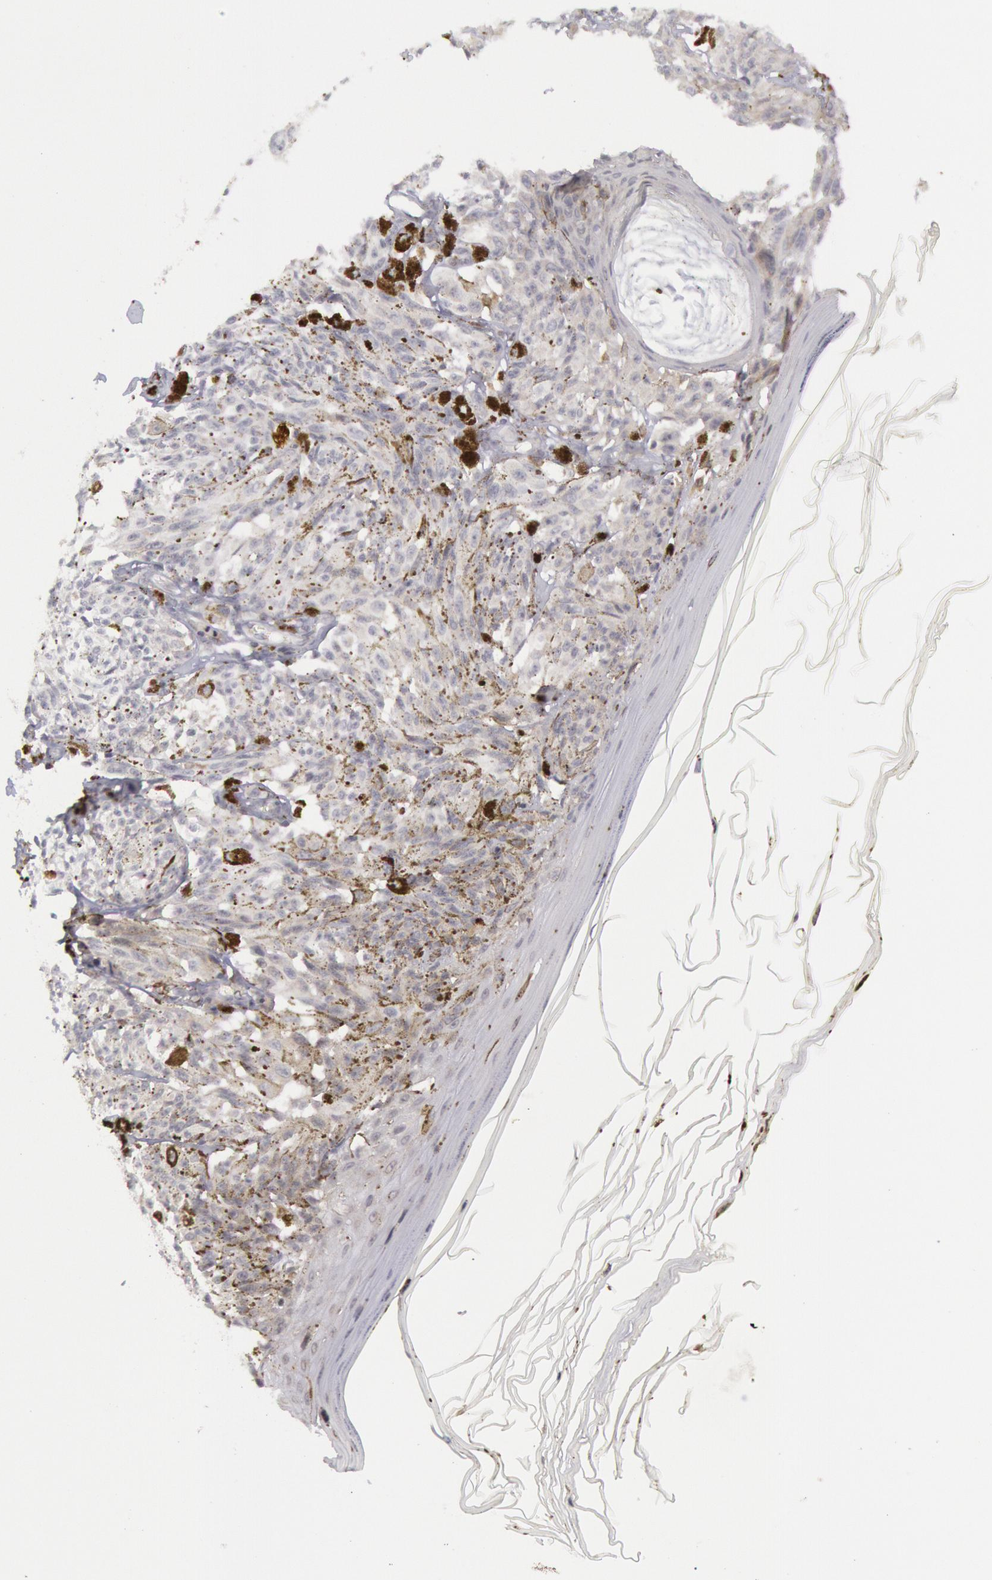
{"staining": {"intensity": "negative", "quantity": "none", "location": "none"}, "tissue": "melanoma", "cell_type": "Tumor cells", "image_type": "cancer", "snomed": [{"axis": "morphology", "description": "Malignant melanoma, NOS"}, {"axis": "topography", "description": "Skin"}], "caption": "IHC micrograph of neoplastic tissue: melanoma stained with DAB shows no significant protein positivity in tumor cells.", "gene": "PTGS2", "patient": {"sex": "female", "age": 72}}